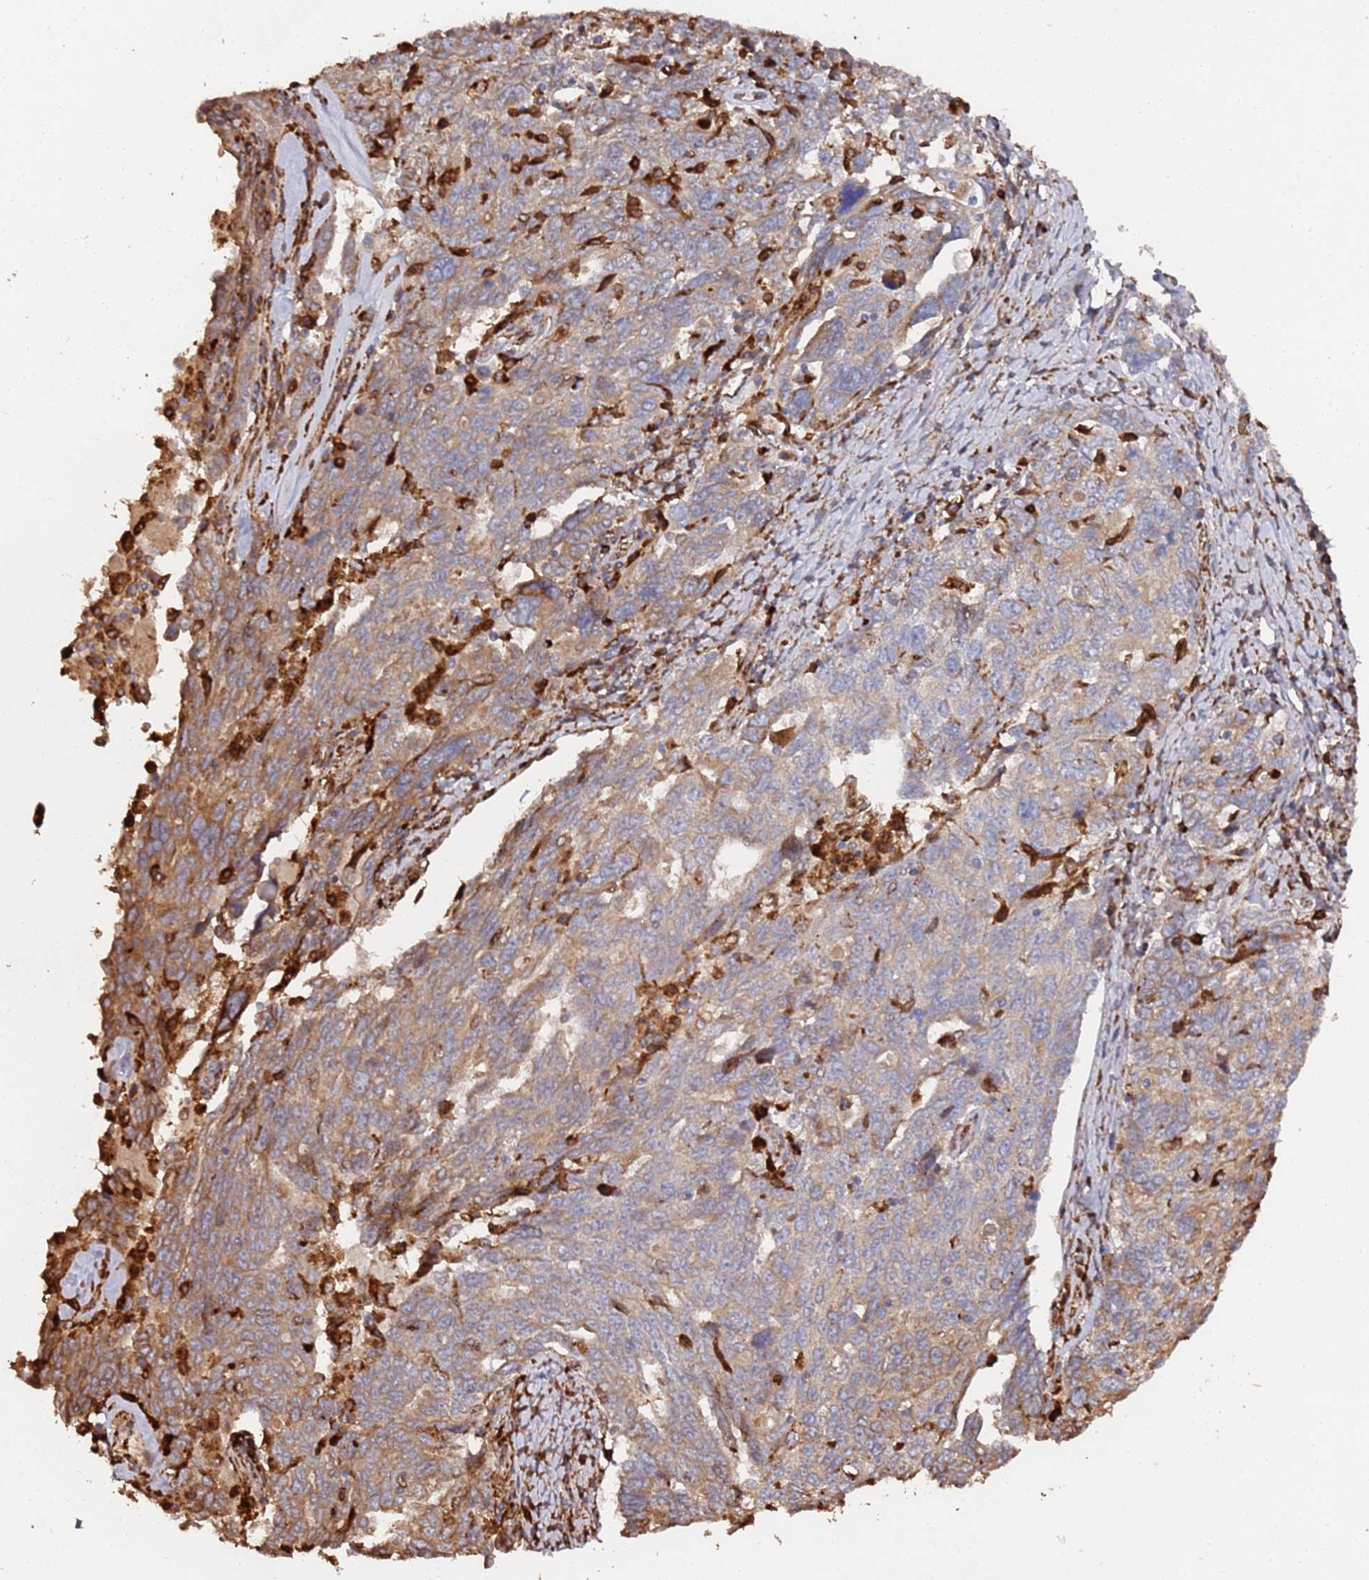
{"staining": {"intensity": "moderate", "quantity": "<25%", "location": "cytoplasmic/membranous"}, "tissue": "ovarian cancer", "cell_type": "Tumor cells", "image_type": "cancer", "snomed": [{"axis": "morphology", "description": "Carcinoma, endometroid"}, {"axis": "topography", "description": "Ovary"}], "caption": "The photomicrograph shows a brown stain indicating the presence of a protein in the cytoplasmic/membranous of tumor cells in ovarian endometroid carcinoma.", "gene": "LACC1", "patient": {"sex": "female", "age": 62}}